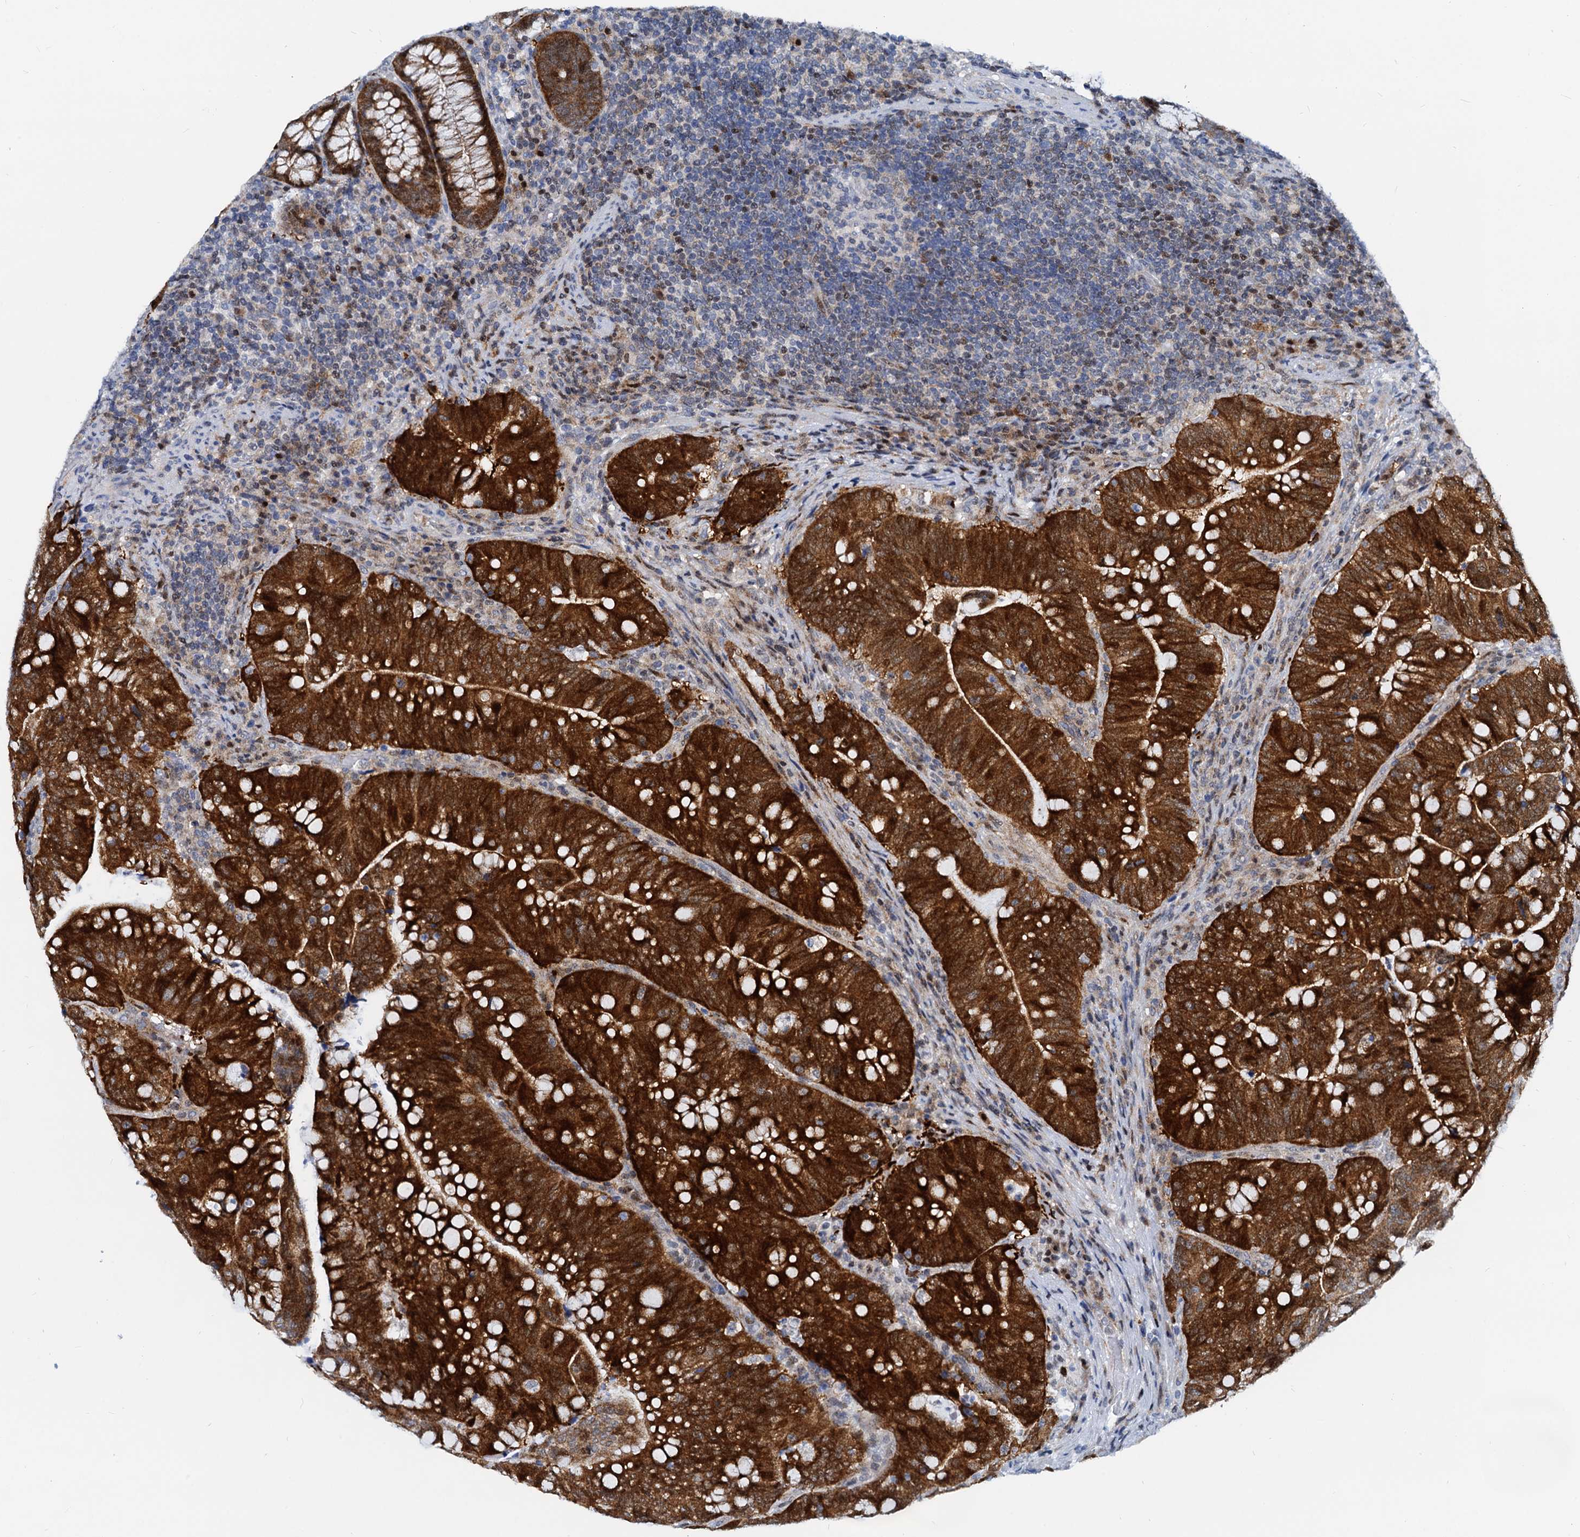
{"staining": {"intensity": "strong", "quantity": ">75%", "location": "cytoplasmic/membranous,nuclear"}, "tissue": "colorectal cancer", "cell_type": "Tumor cells", "image_type": "cancer", "snomed": [{"axis": "morphology", "description": "Normal tissue, NOS"}, {"axis": "morphology", "description": "Adenocarcinoma, NOS"}, {"axis": "topography", "description": "Colon"}], "caption": "Strong cytoplasmic/membranous and nuclear expression is seen in about >75% of tumor cells in adenocarcinoma (colorectal).", "gene": "PTGES3", "patient": {"sex": "female", "age": 66}}